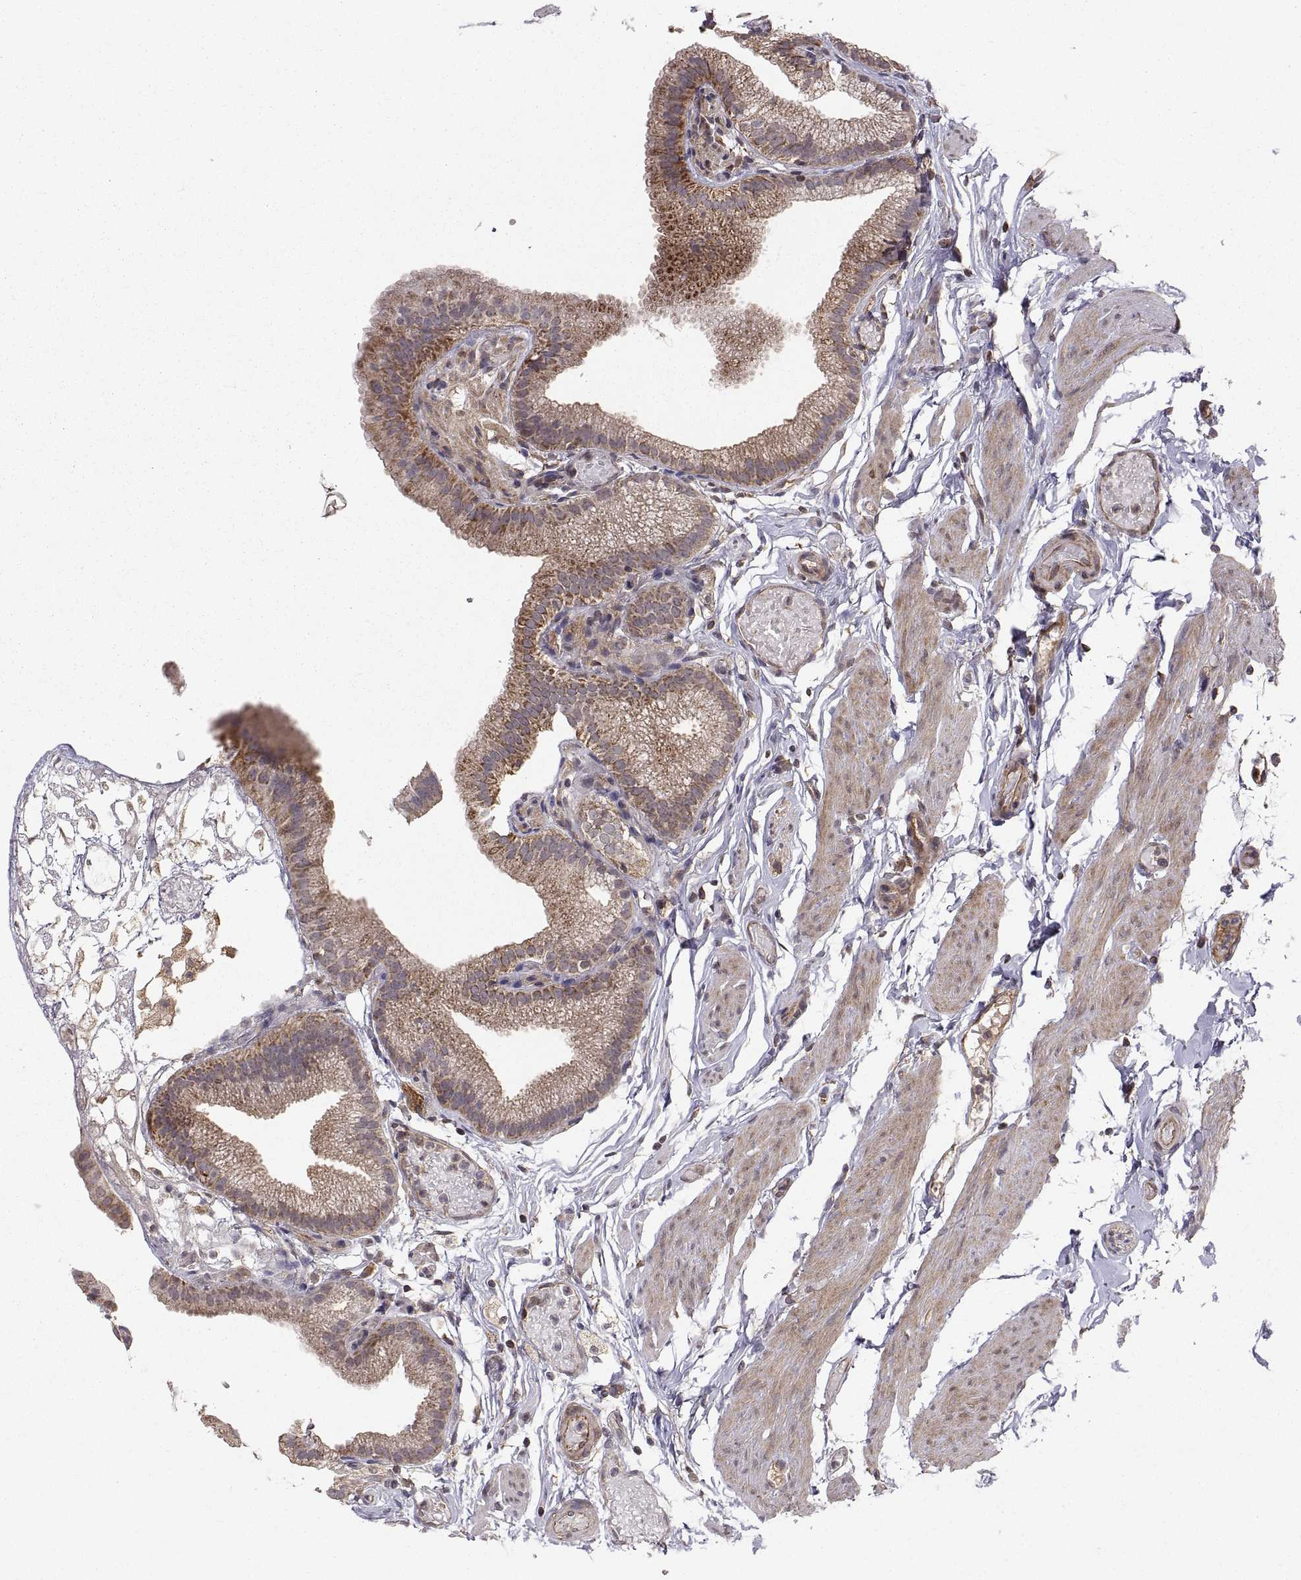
{"staining": {"intensity": "moderate", "quantity": "25%-75%", "location": "cytoplasmic/membranous"}, "tissue": "gallbladder", "cell_type": "Glandular cells", "image_type": "normal", "snomed": [{"axis": "morphology", "description": "Normal tissue, NOS"}, {"axis": "topography", "description": "Gallbladder"}], "caption": "A brown stain labels moderate cytoplasmic/membranous positivity of a protein in glandular cells of unremarkable gallbladder. Immunohistochemistry stains the protein of interest in brown and the nuclei are stained blue.", "gene": "ABL2", "patient": {"sex": "female", "age": 45}}